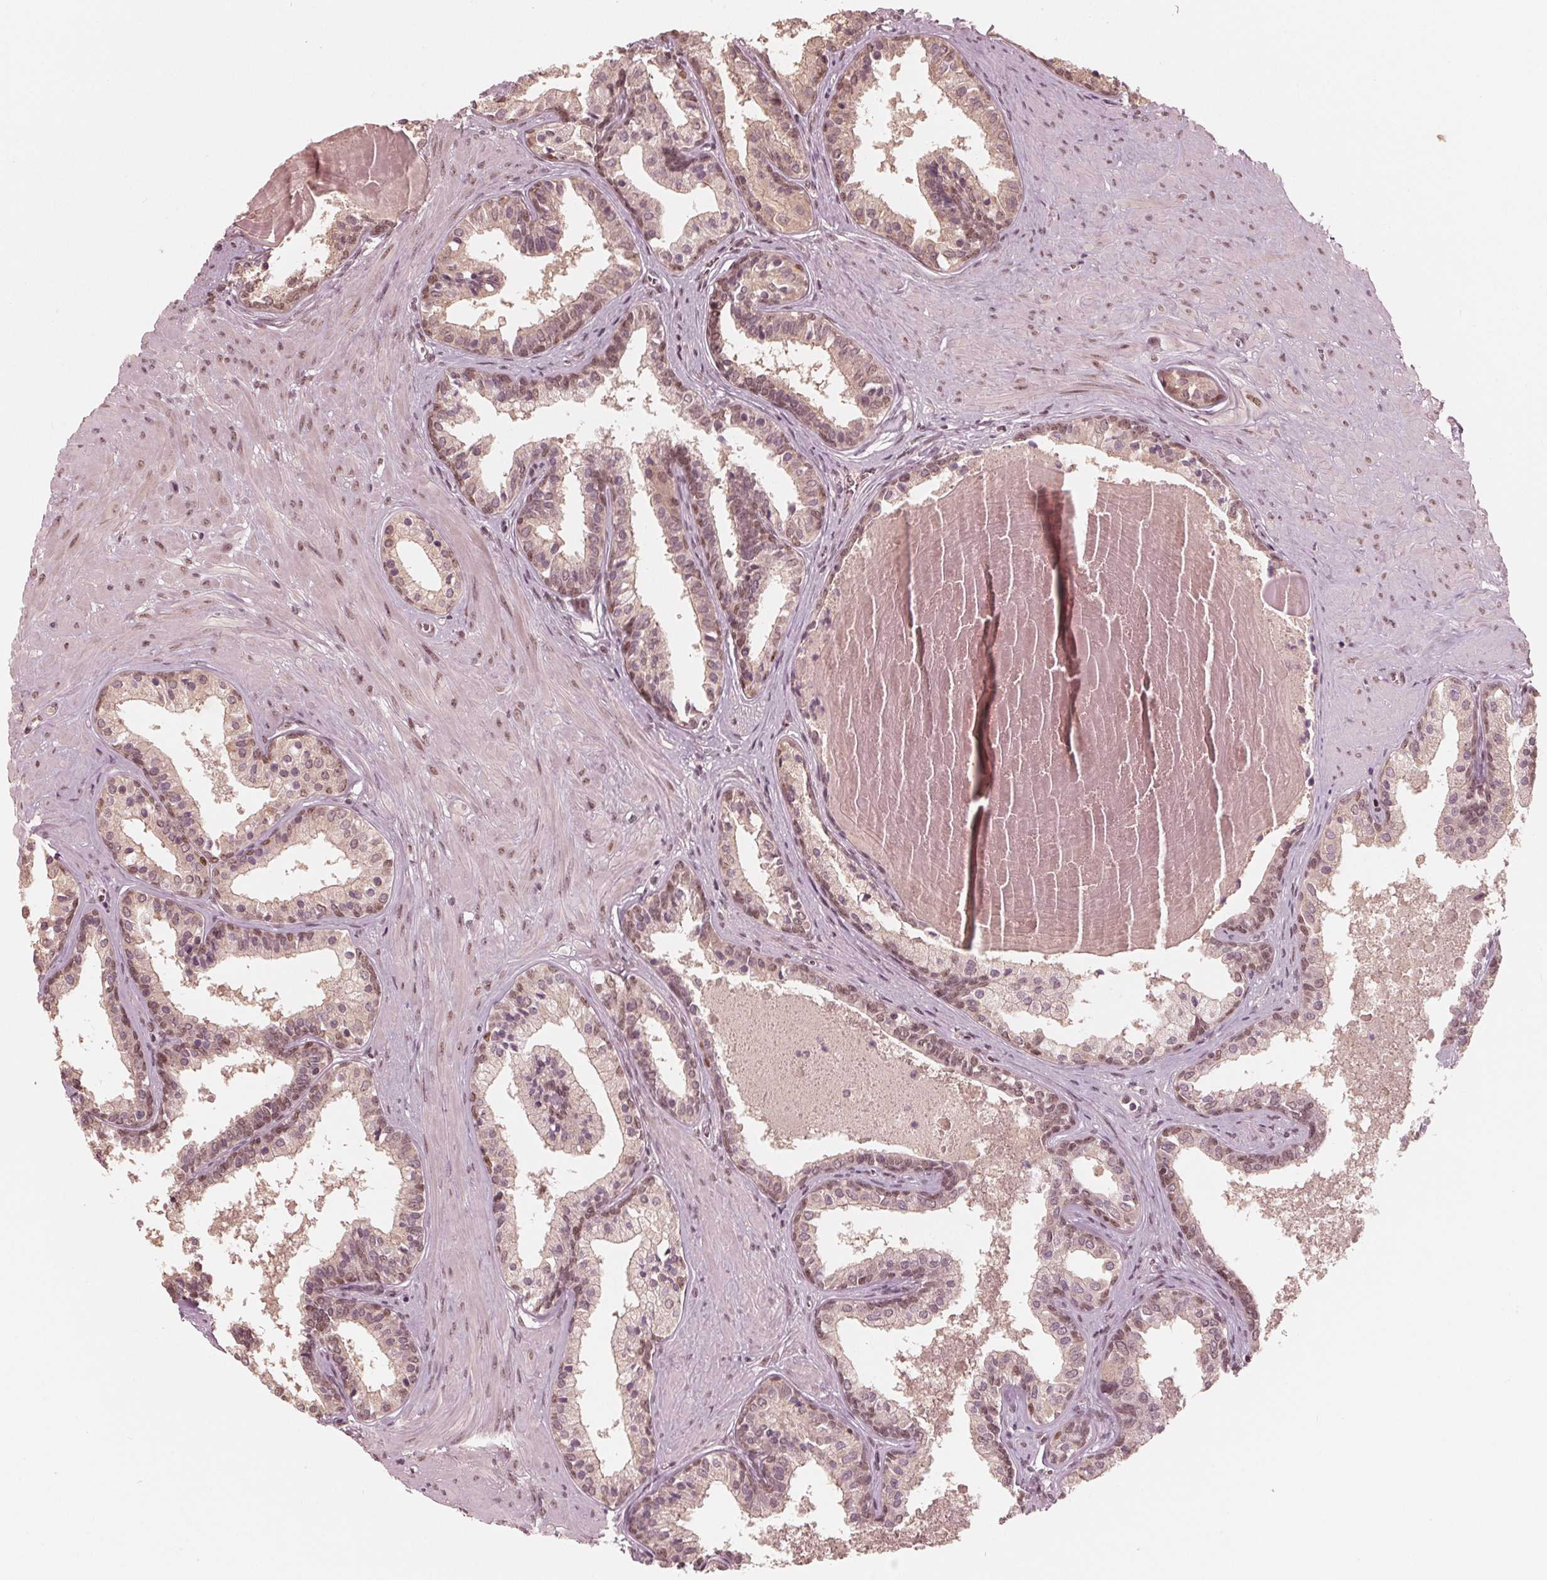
{"staining": {"intensity": "weak", "quantity": ">75%", "location": "cytoplasmic/membranous"}, "tissue": "prostate", "cell_type": "Glandular cells", "image_type": "normal", "snomed": [{"axis": "morphology", "description": "Normal tissue, NOS"}, {"axis": "topography", "description": "Prostate"}], "caption": "The micrograph displays immunohistochemical staining of benign prostate. There is weak cytoplasmic/membranous expression is present in about >75% of glandular cells. The staining was performed using DAB (3,3'-diaminobenzidine) to visualize the protein expression in brown, while the nuclei were stained in blue with hematoxylin (Magnification: 20x).", "gene": "HIRIP3", "patient": {"sex": "male", "age": 61}}